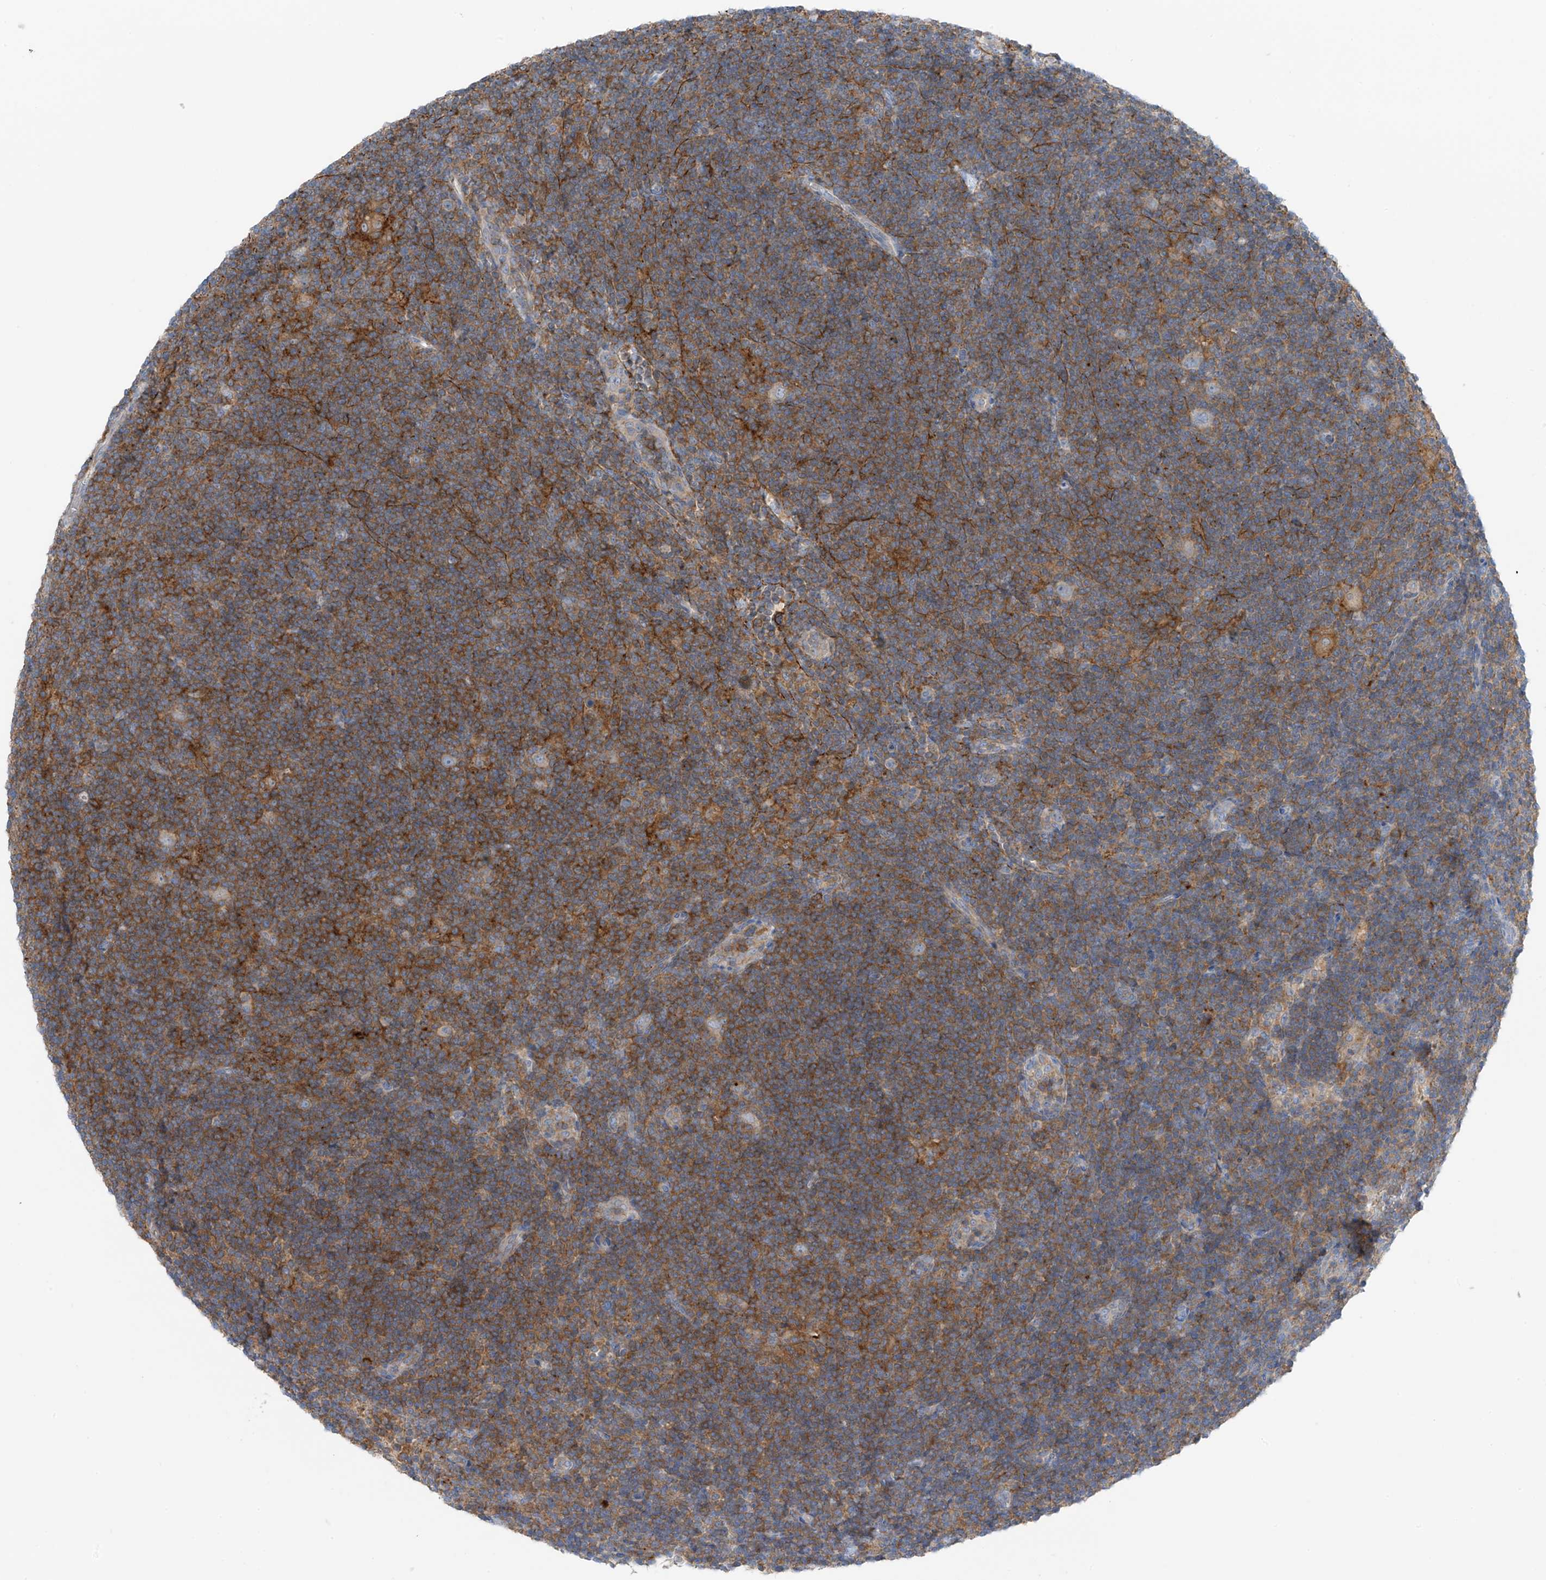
{"staining": {"intensity": "negative", "quantity": "none", "location": "none"}, "tissue": "lymphoma", "cell_type": "Tumor cells", "image_type": "cancer", "snomed": [{"axis": "morphology", "description": "Hodgkin's disease, NOS"}, {"axis": "topography", "description": "Lymph node"}], "caption": "This is an immunohistochemistry (IHC) micrograph of human Hodgkin's disease. There is no positivity in tumor cells.", "gene": "NALCN", "patient": {"sex": "female", "age": 57}}